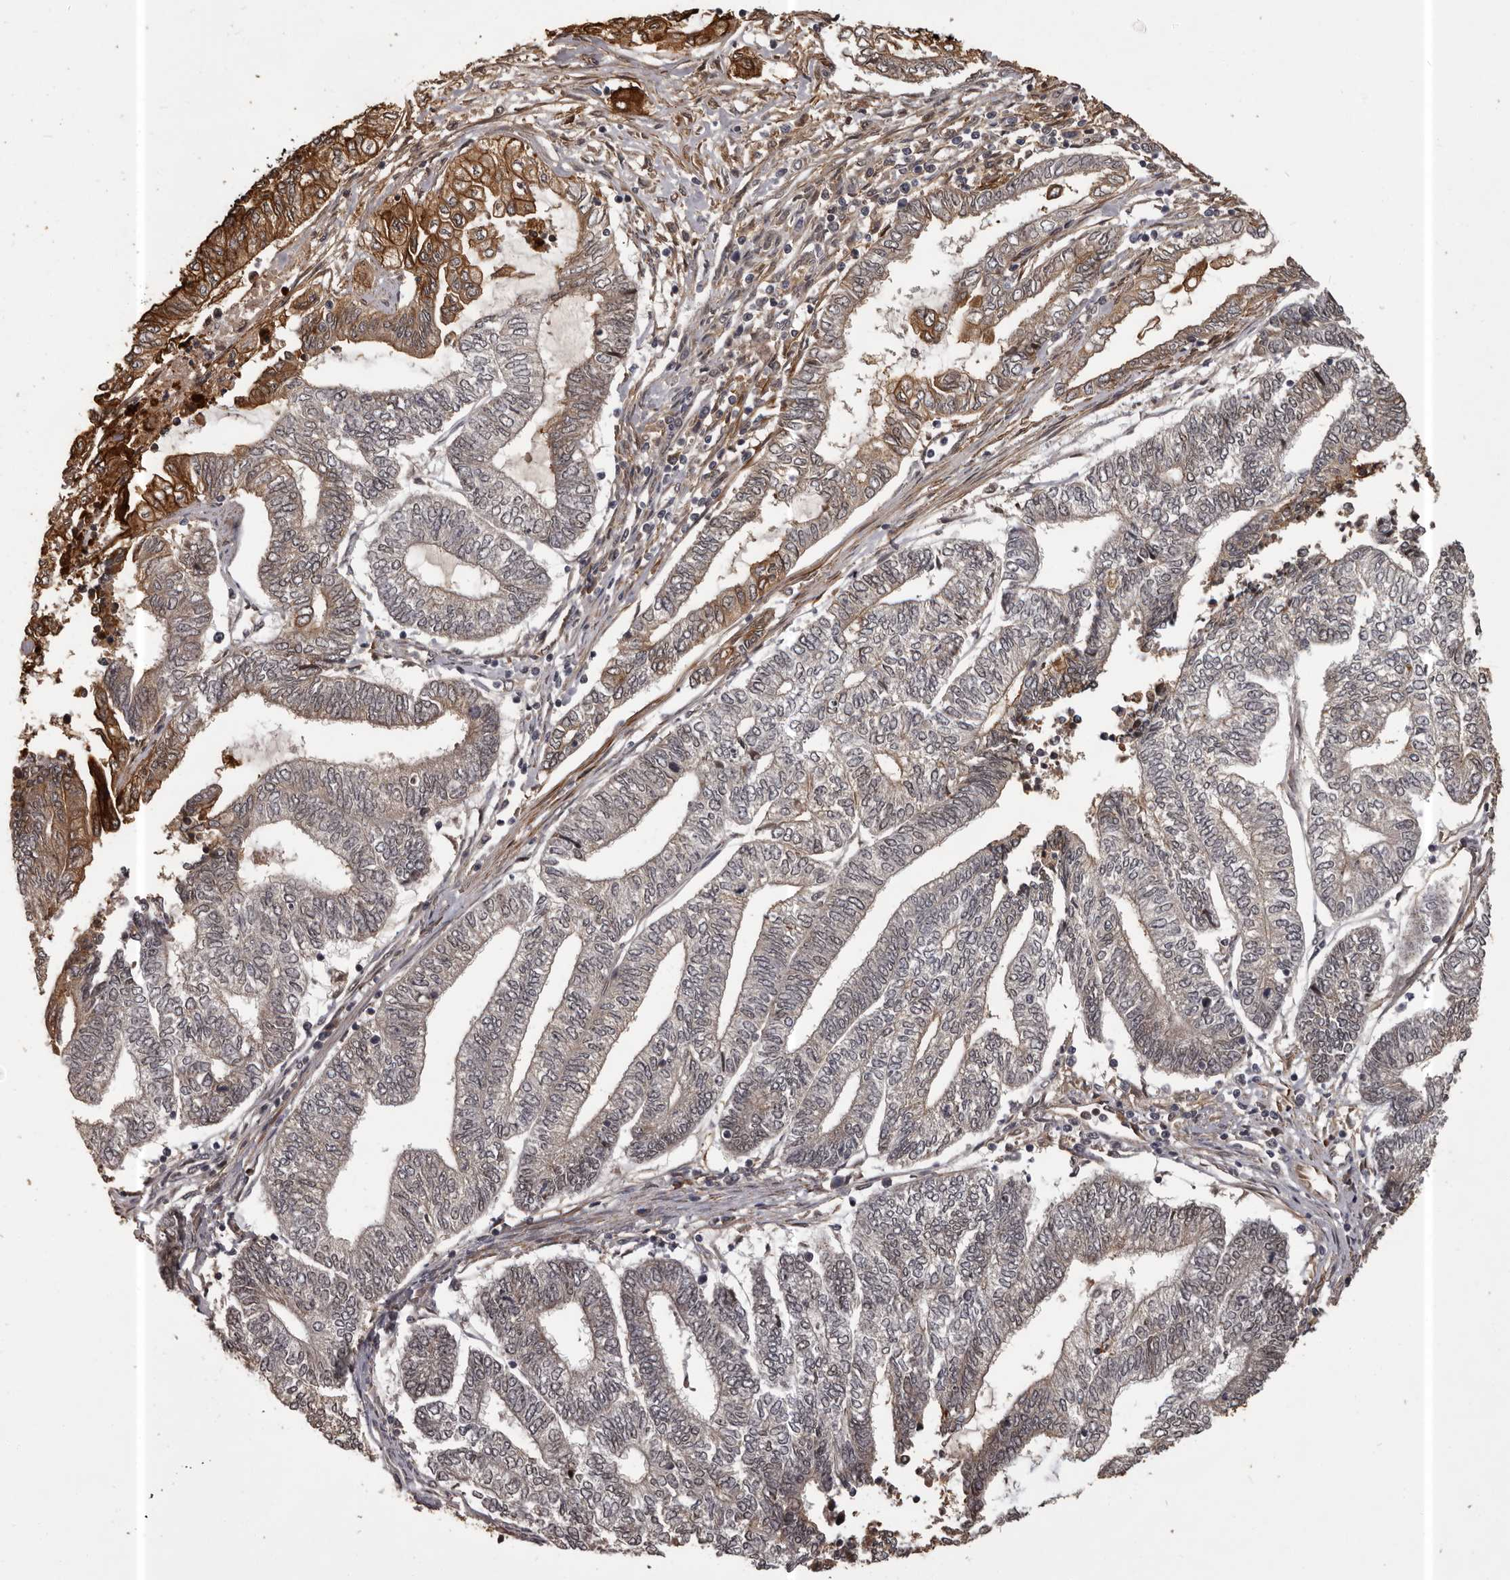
{"staining": {"intensity": "strong", "quantity": "<25%", "location": "cytoplasmic/membranous"}, "tissue": "endometrial cancer", "cell_type": "Tumor cells", "image_type": "cancer", "snomed": [{"axis": "morphology", "description": "Adenocarcinoma, NOS"}, {"axis": "topography", "description": "Uterus"}, {"axis": "topography", "description": "Endometrium"}], "caption": "High-magnification brightfield microscopy of adenocarcinoma (endometrial) stained with DAB (brown) and counterstained with hematoxylin (blue). tumor cells exhibit strong cytoplasmic/membranous positivity is identified in about<25% of cells.", "gene": "SLITRK6", "patient": {"sex": "female", "age": 70}}